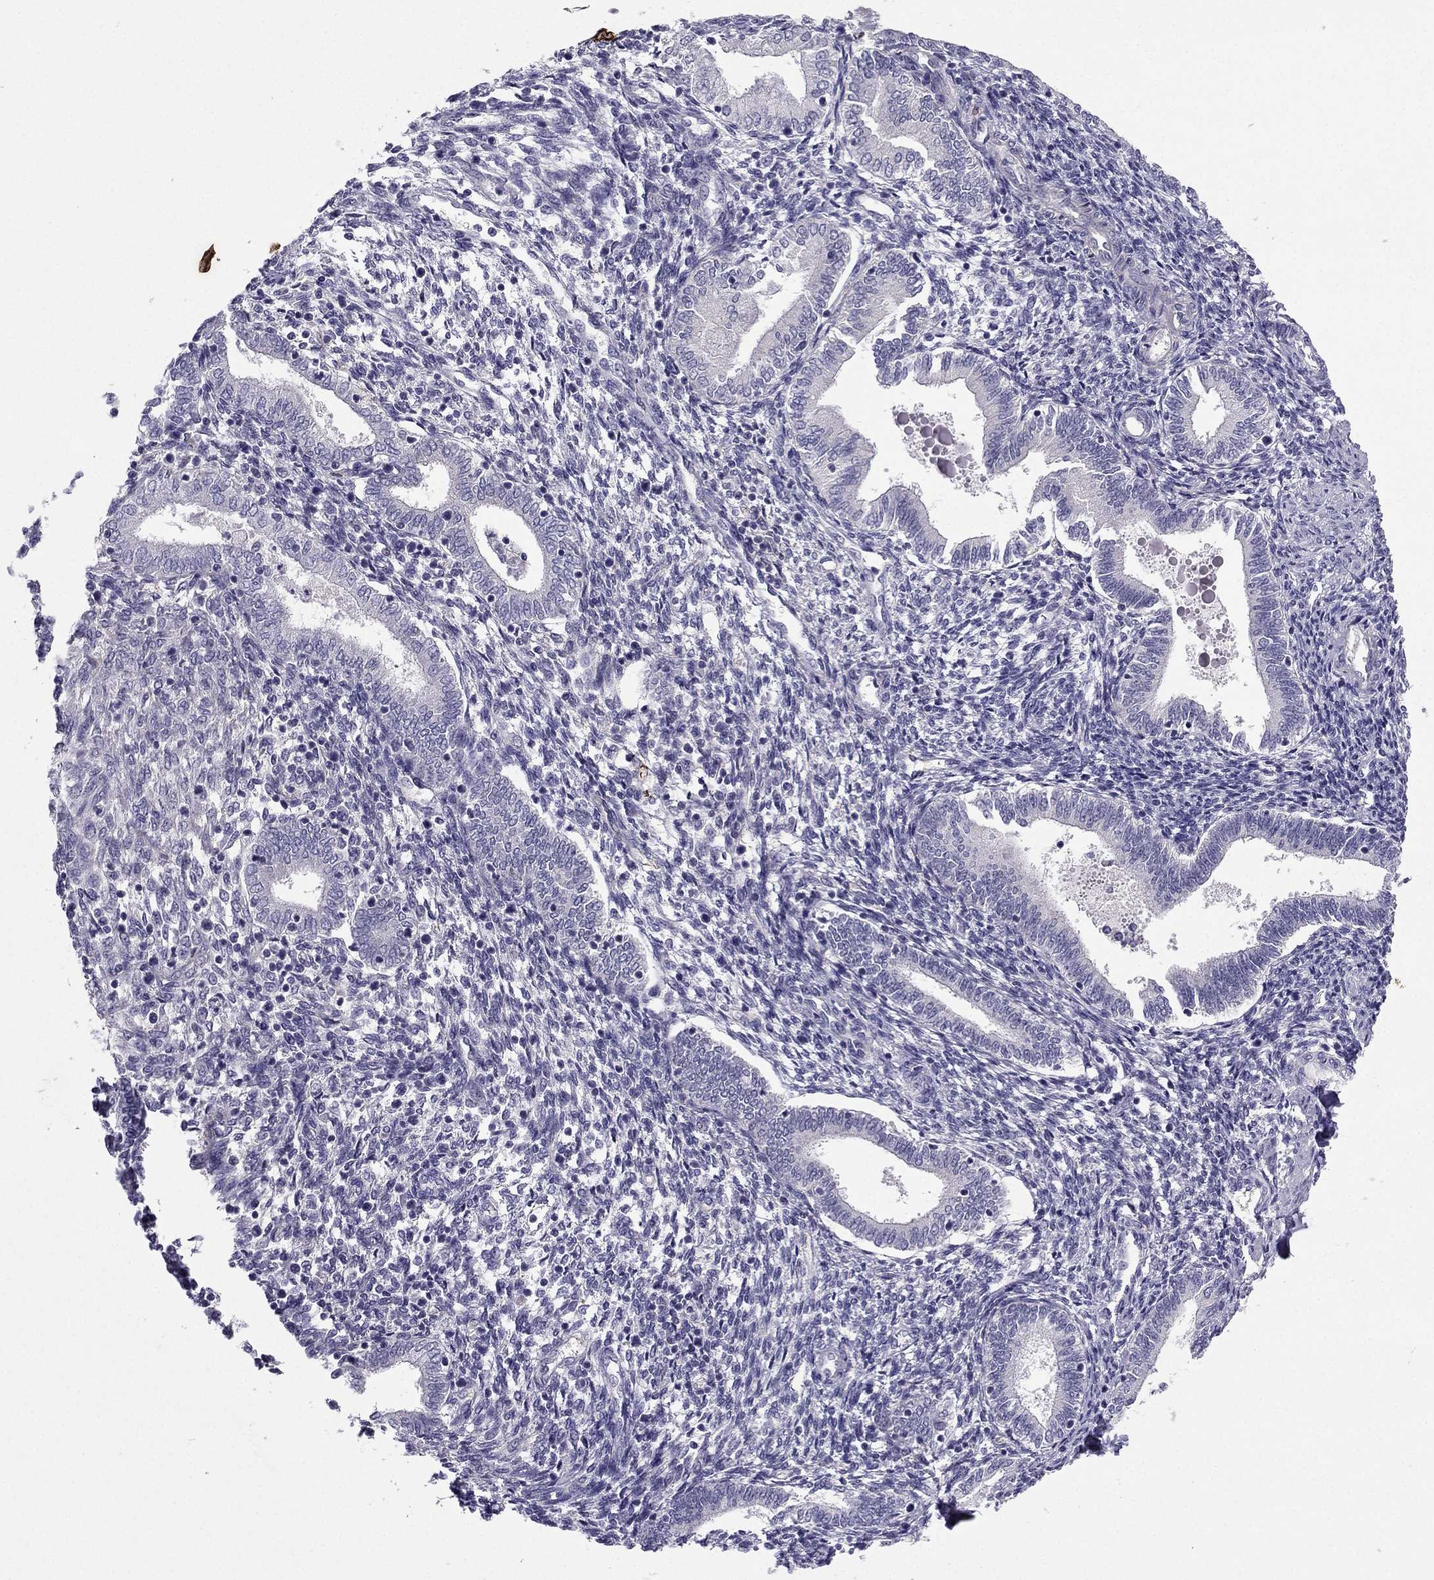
{"staining": {"intensity": "negative", "quantity": "none", "location": "none"}, "tissue": "endometrium", "cell_type": "Cells in endometrial stroma", "image_type": "normal", "snomed": [{"axis": "morphology", "description": "Normal tissue, NOS"}, {"axis": "topography", "description": "Endometrium"}], "caption": "Protein analysis of normal endometrium demonstrates no significant positivity in cells in endometrial stroma. The staining was performed using DAB to visualize the protein expression in brown, while the nuclei were stained in blue with hematoxylin (Magnification: 20x).", "gene": "SYT5", "patient": {"sex": "female", "age": 42}}